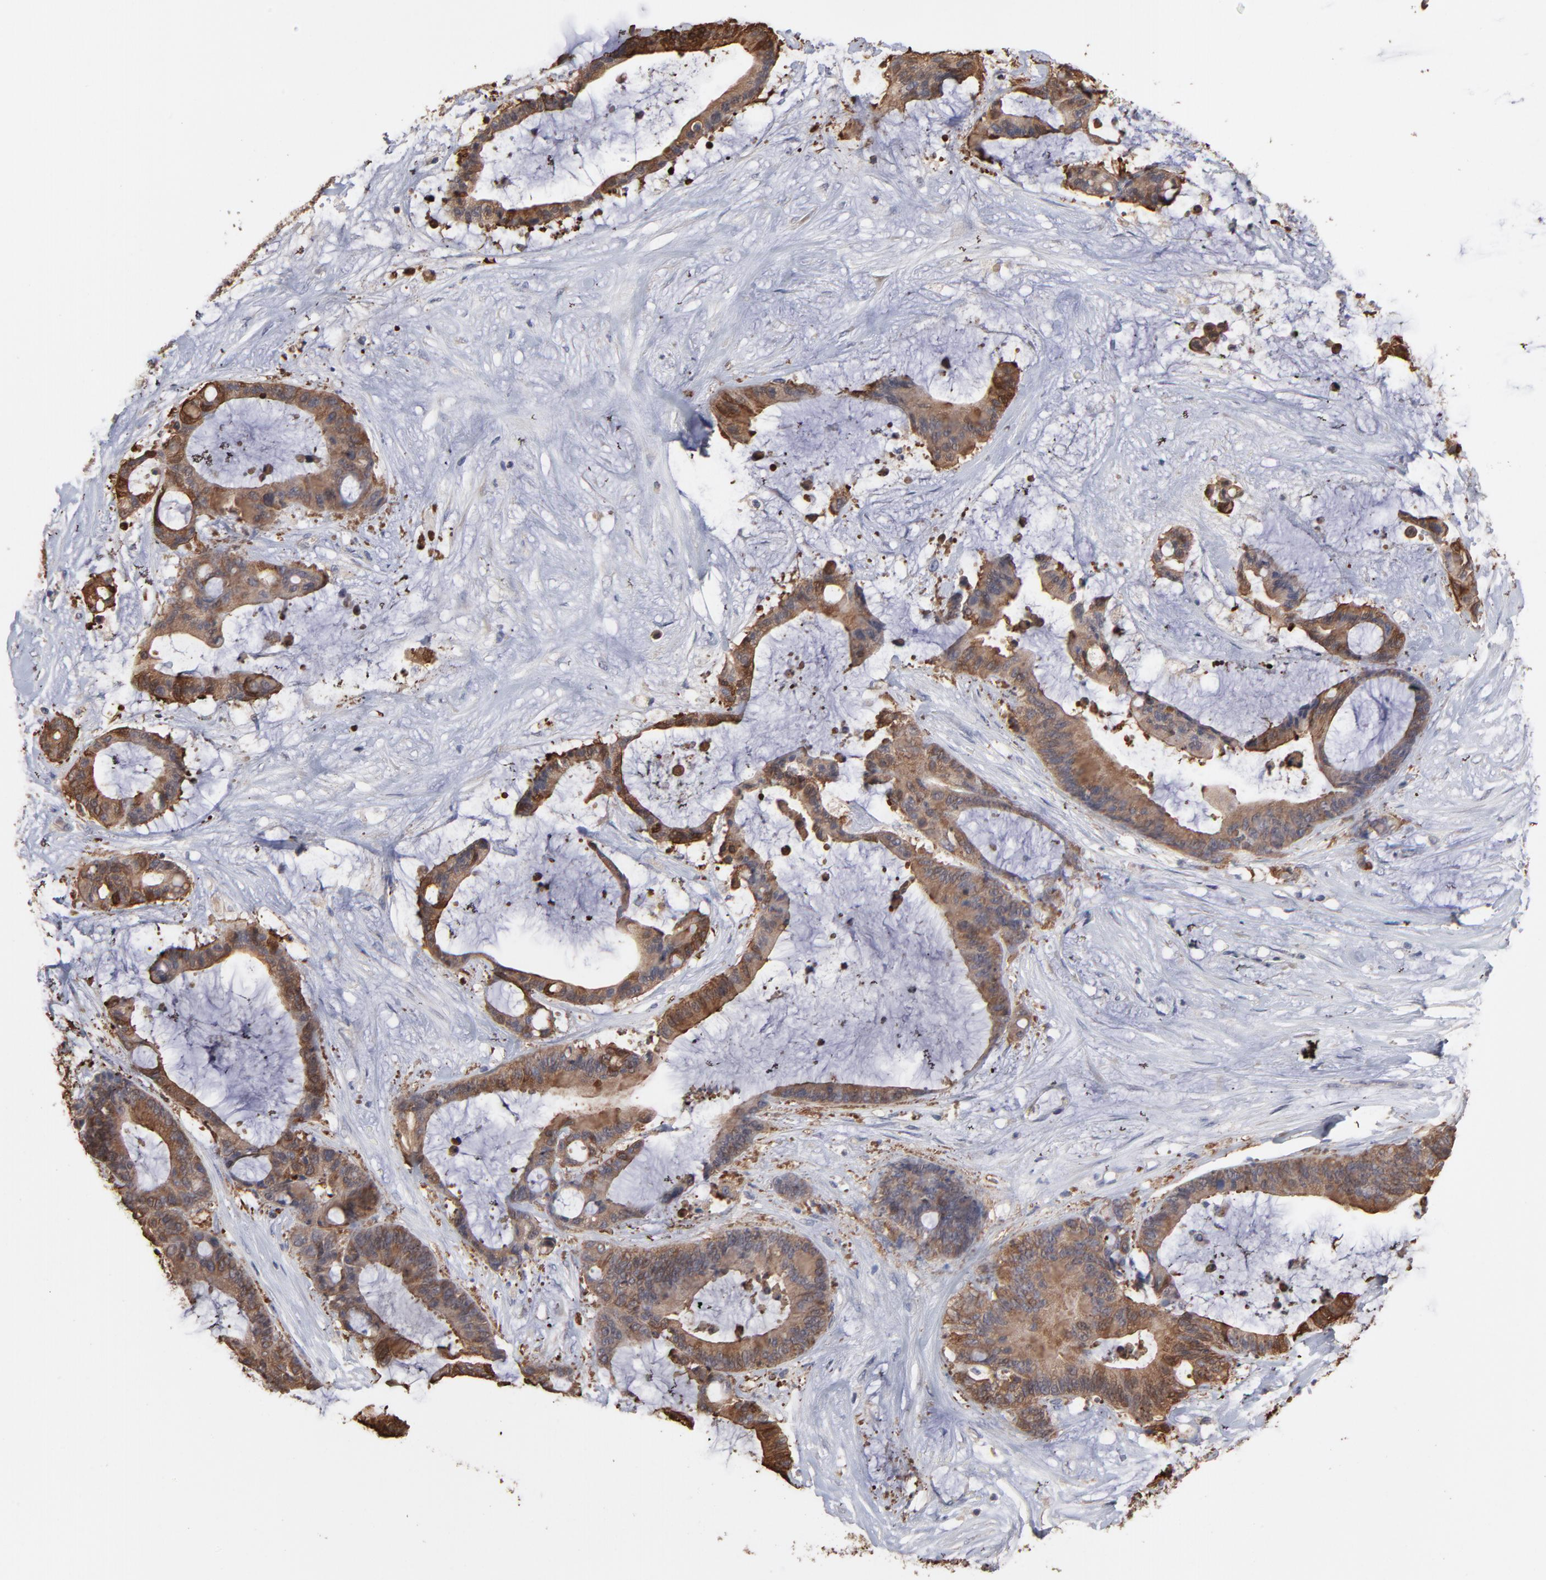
{"staining": {"intensity": "moderate", "quantity": ">75%", "location": "cytoplasmic/membranous"}, "tissue": "liver cancer", "cell_type": "Tumor cells", "image_type": "cancer", "snomed": [{"axis": "morphology", "description": "Cholangiocarcinoma"}, {"axis": "topography", "description": "Liver"}], "caption": "About >75% of tumor cells in liver cholangiocarcinoma exhibit moderate cytoplasmic/membranous protein expression as visualized by brown immunohistochemical staining.", "gene": "TANGO2", "patient": {"sex": "female", "age": 73}}